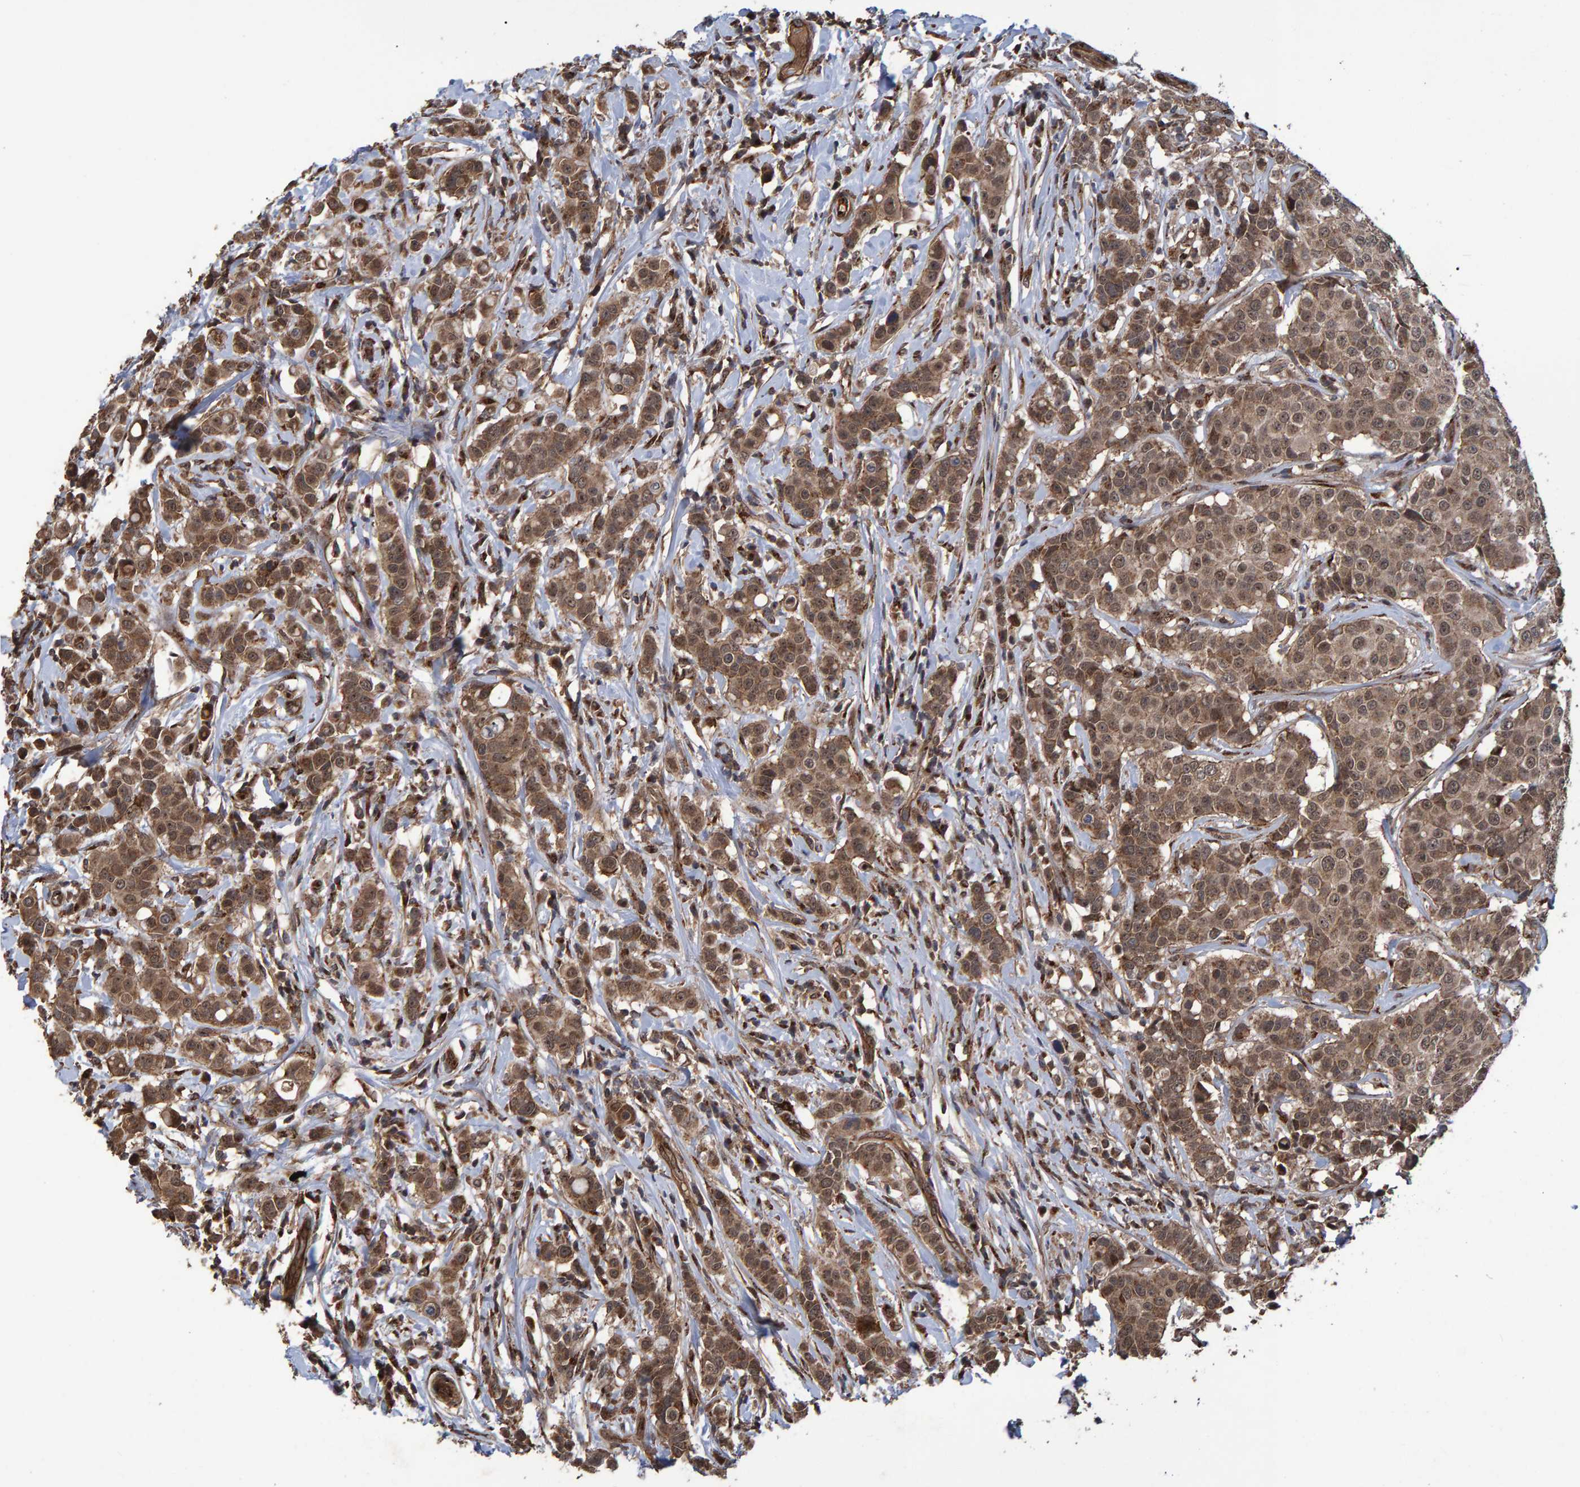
{"staining": {"intensity": "moderate", "quantity": ">75%", "location": "cytoplasmic/membranous,nuclear"}, "tissue": "breast cancer", "cell_type": "Tumor cells", "image_type": "cancer", "snomed": [{"axis": "morphology", "description": "Duct carcinoma"}, {"axis": "topography", "description": "Breast"}], "caption": "Protein staining by immunohistochemistry (IHC) reveals moderate cytoplasmic/membranous and nuclear expression in approximately >75% of tumor cells in breast cancer.", "gene": "TRIM68", "patient": {"sex": "female", "age": 27}}